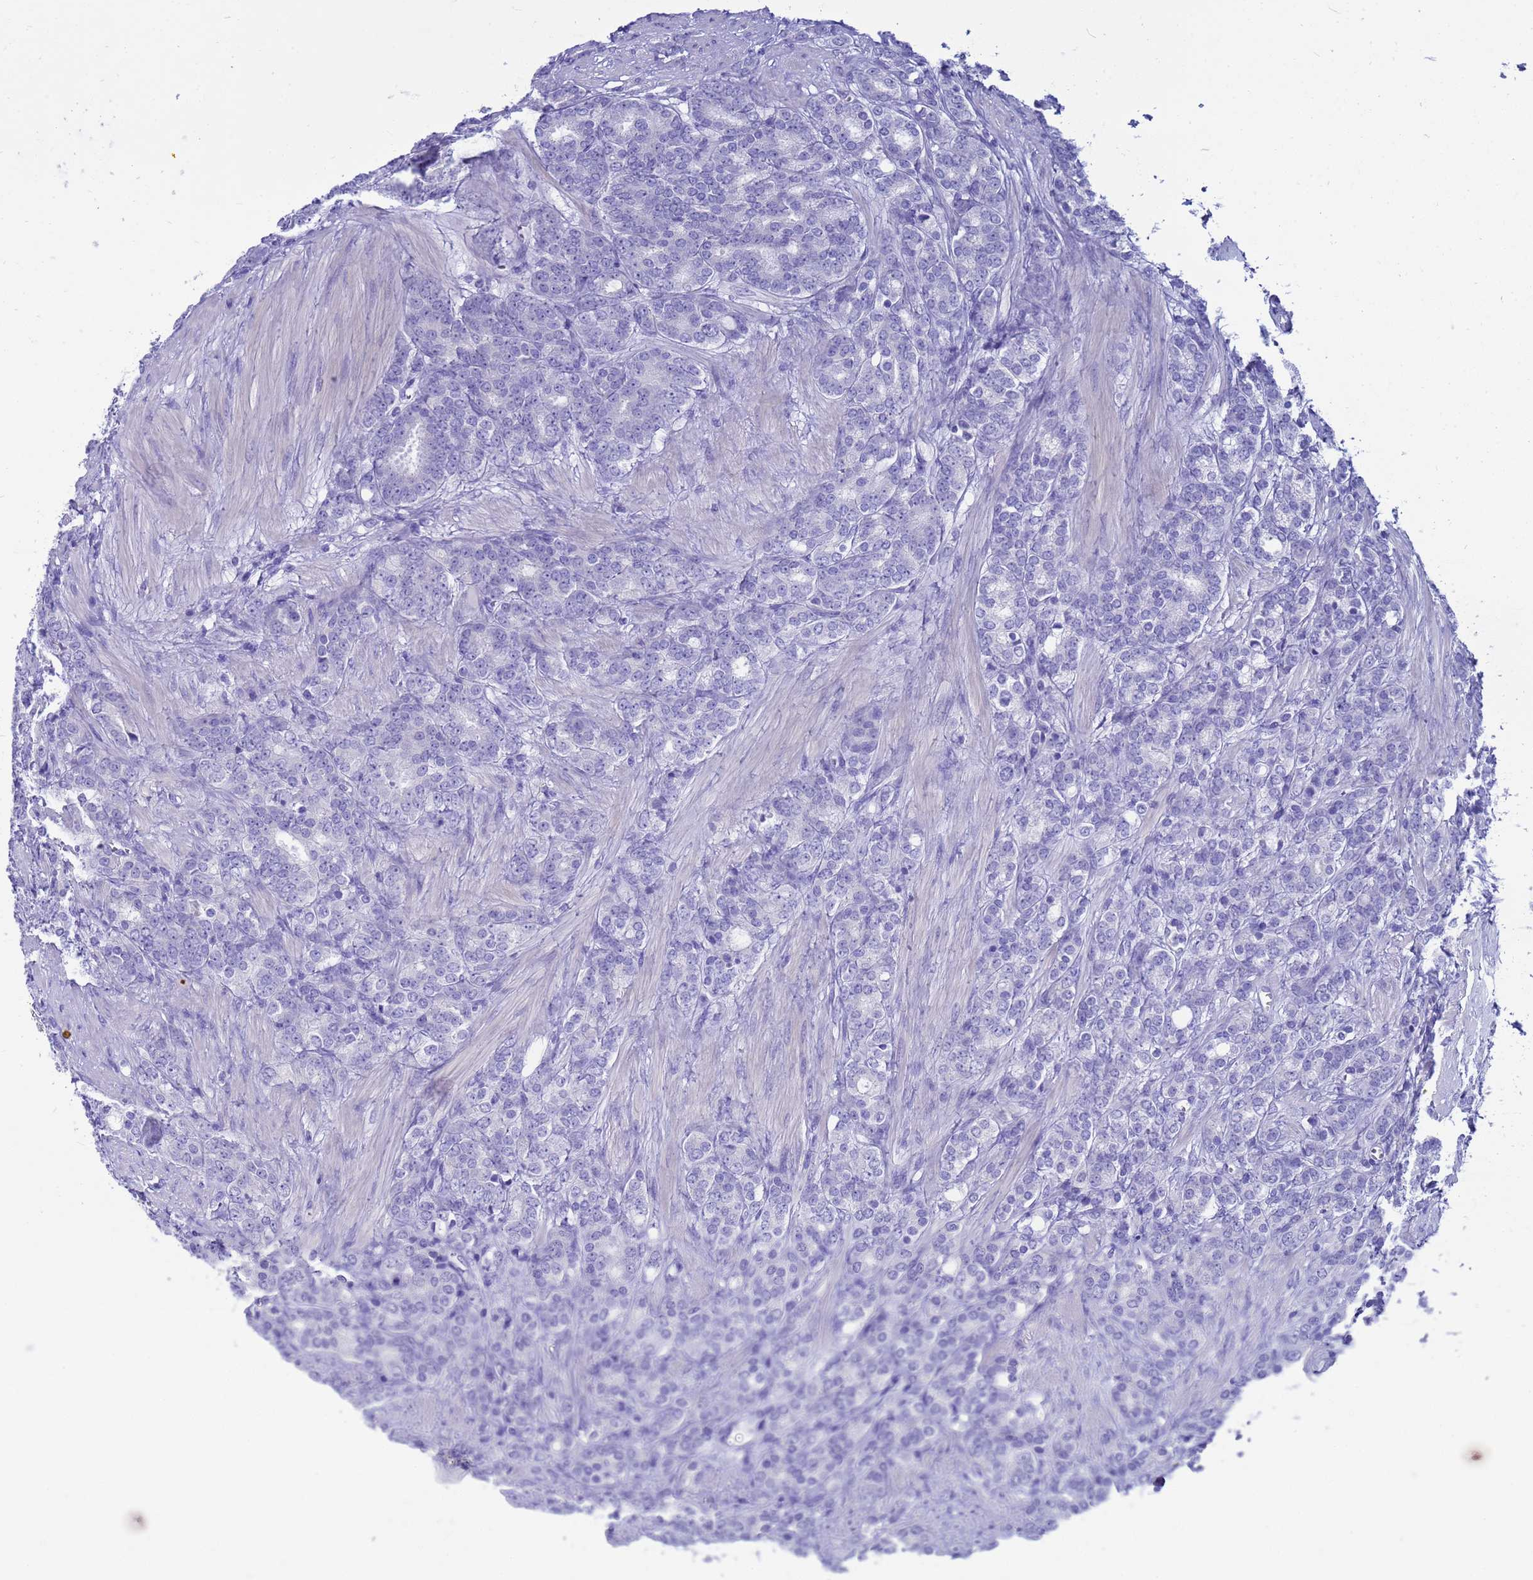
{"staining": {"intensity": "negative", "quantity": "none", "location": "none"}, "tissue": "prostate cancer", "cell_type": "Tumor cells", "image_type": "cancer", "snomed": [{"axis": "morphology", "description": "Adenocarcinoma, High grade"}, {"axis": "topography", "description": "Prostate"}], "caption": "Immunohistochemistry (IHC) image of neoplastic tissue: prostate cancer (high-grade adenocarcinoma) stained with DAB (3,3'-diaminobenzidine) shows no significant protein staining in tumor cells. Nuclei are stained in blue.", "gene": "SYCN", "patient": {"sex": "male", "age": 62}}